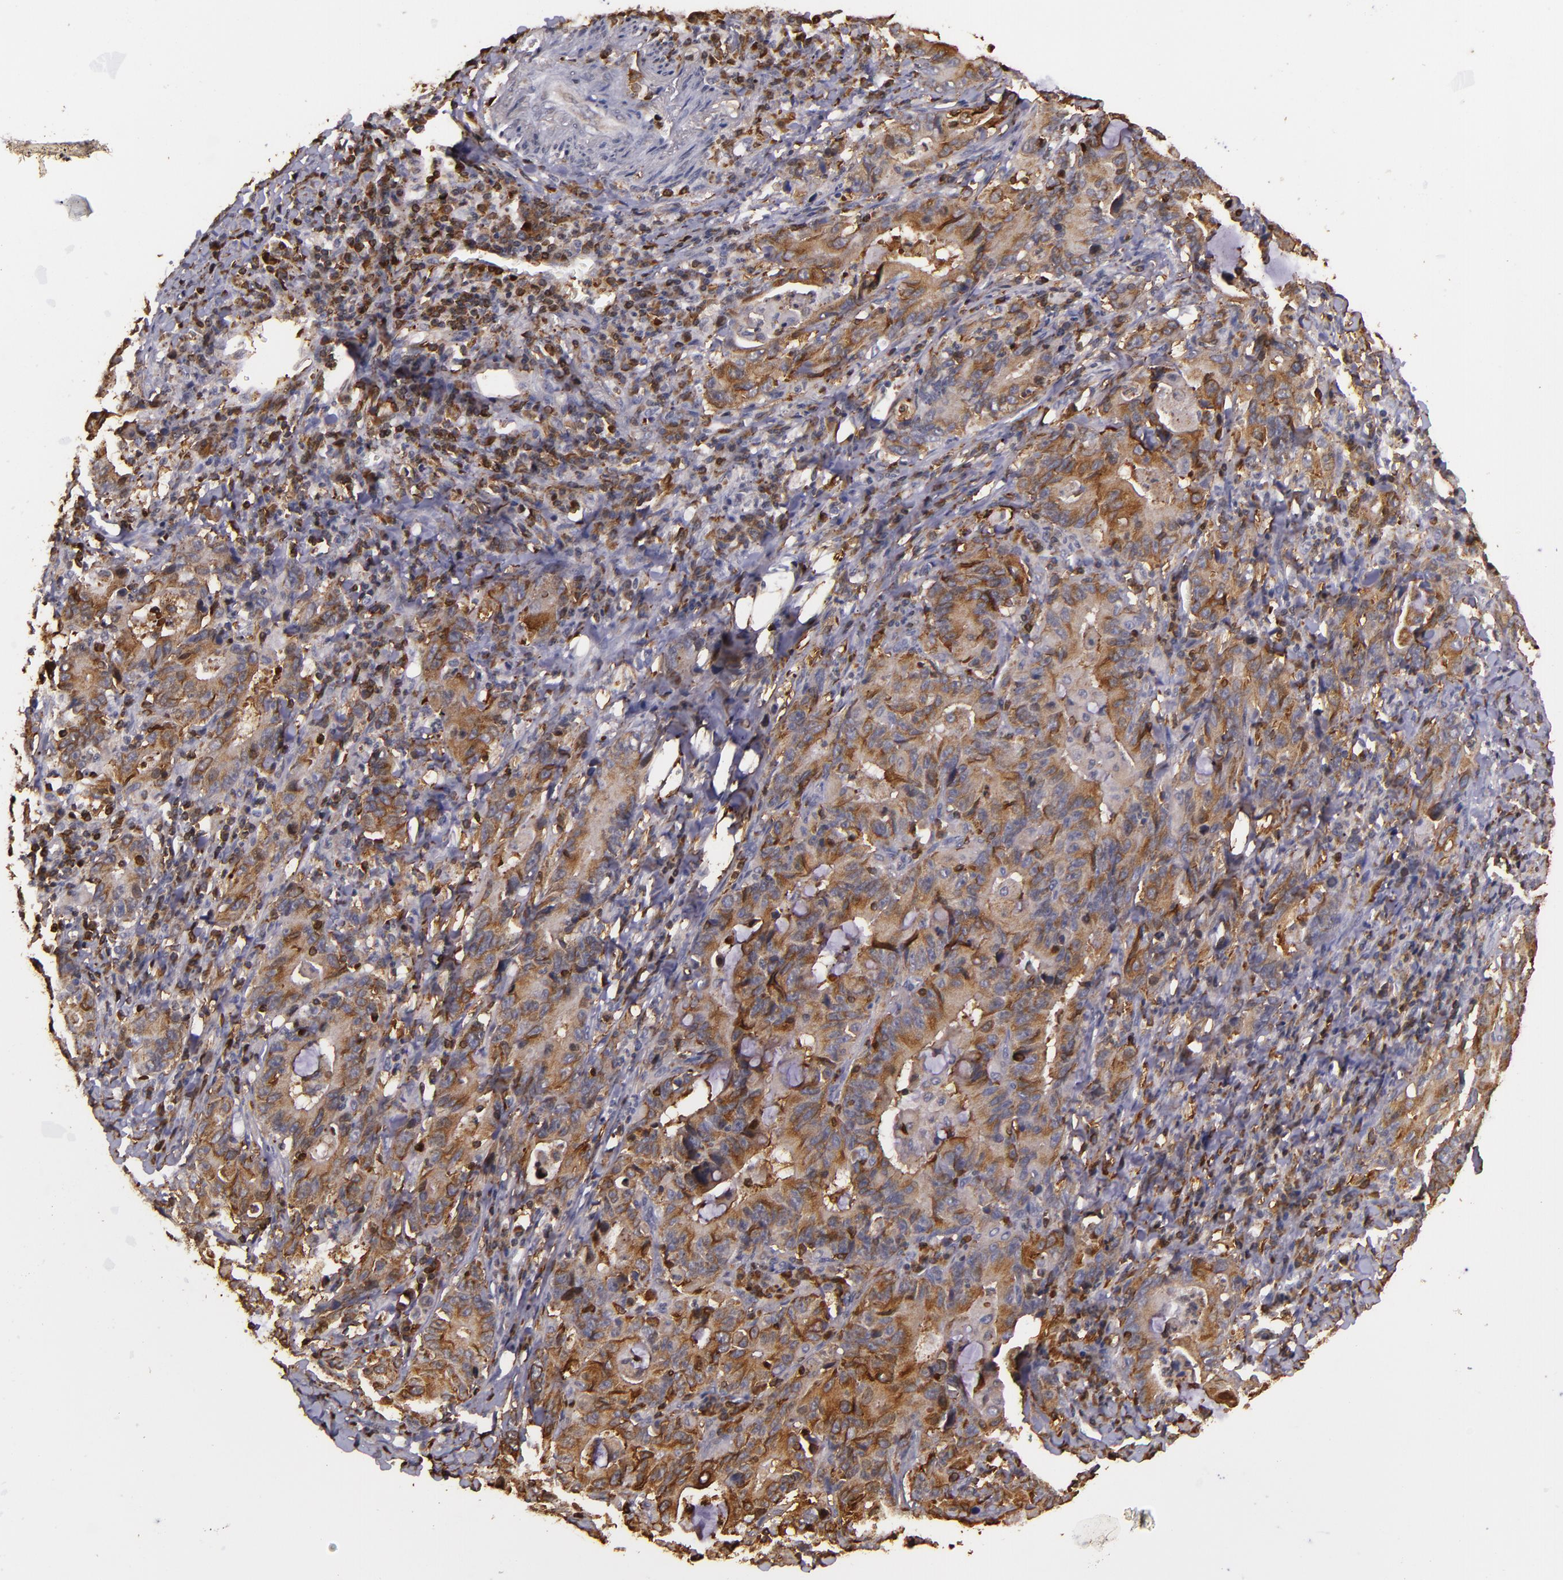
{"staining": {"intensity": "strong", "quantity": ">75%", "location": "cytoplasmic/membranous"}, "tissue": "stomach cancer", "cell_type": "Tumor cells", "image_type": "cancer", "snomed": [{"axis": "morphology", "description": "Adenocarcinoma, NOS"}, {"axis": "topography", "description": "Stomach, upper"}], "caption": "Stomach cancer stained with a protein marker reveals strong staining in tumor cells.", "gene": "SLC9A3R1", "patient": {"sex": "male", "age": 63}}